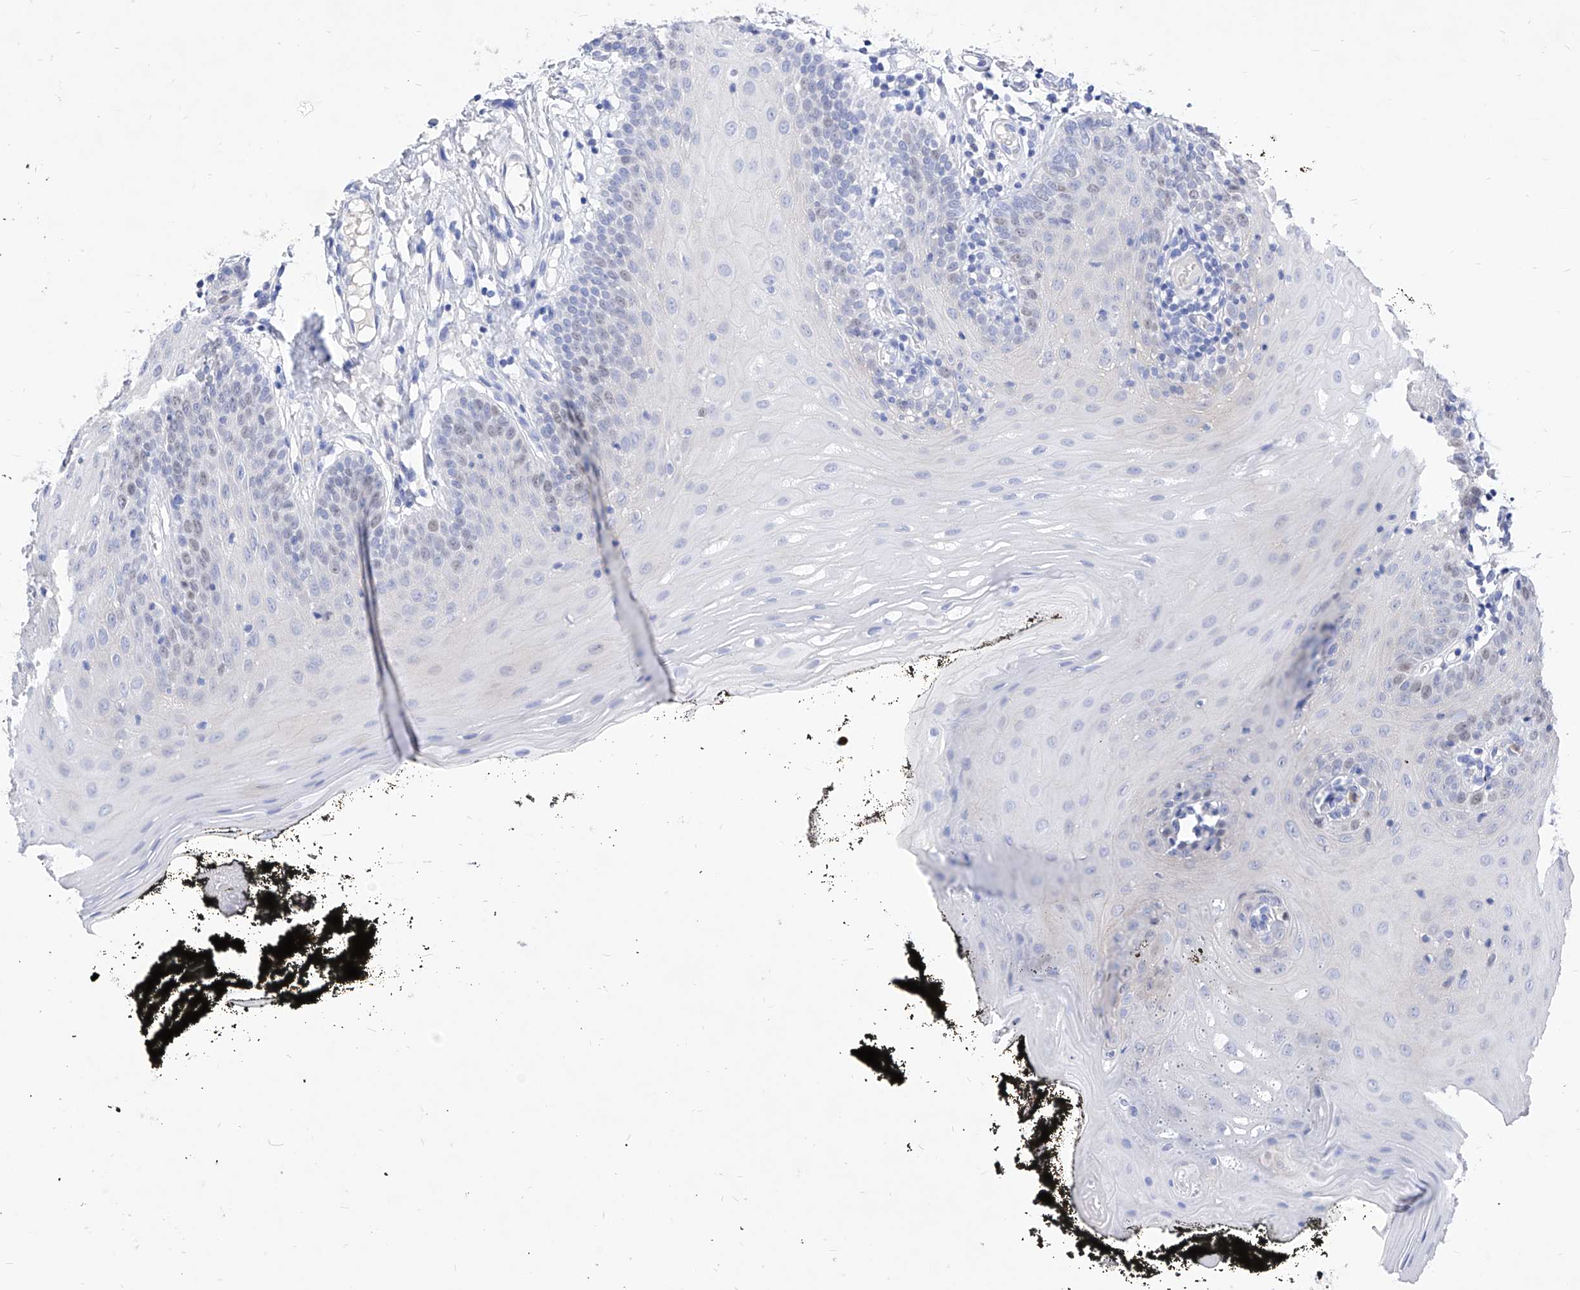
{"staining": {"intensity": "negative", "quantity": "none", "location": "none"}, "tissue": "oral mucosa", "cell_type": "Squamous epithelial cells", "image_type": "normal", "snomed": [{"axis": "morphology", "description": "Normal tissue, NOS"}, {"axis": "topography", "description": "Oral tissue"}], "caption": "Benign oral mucosa was stained to show a protein in brown. There is no significant expression in squamous epithelial cells.", "gene": "VAX1", "patient": {"sex": "male", "age": 74}}